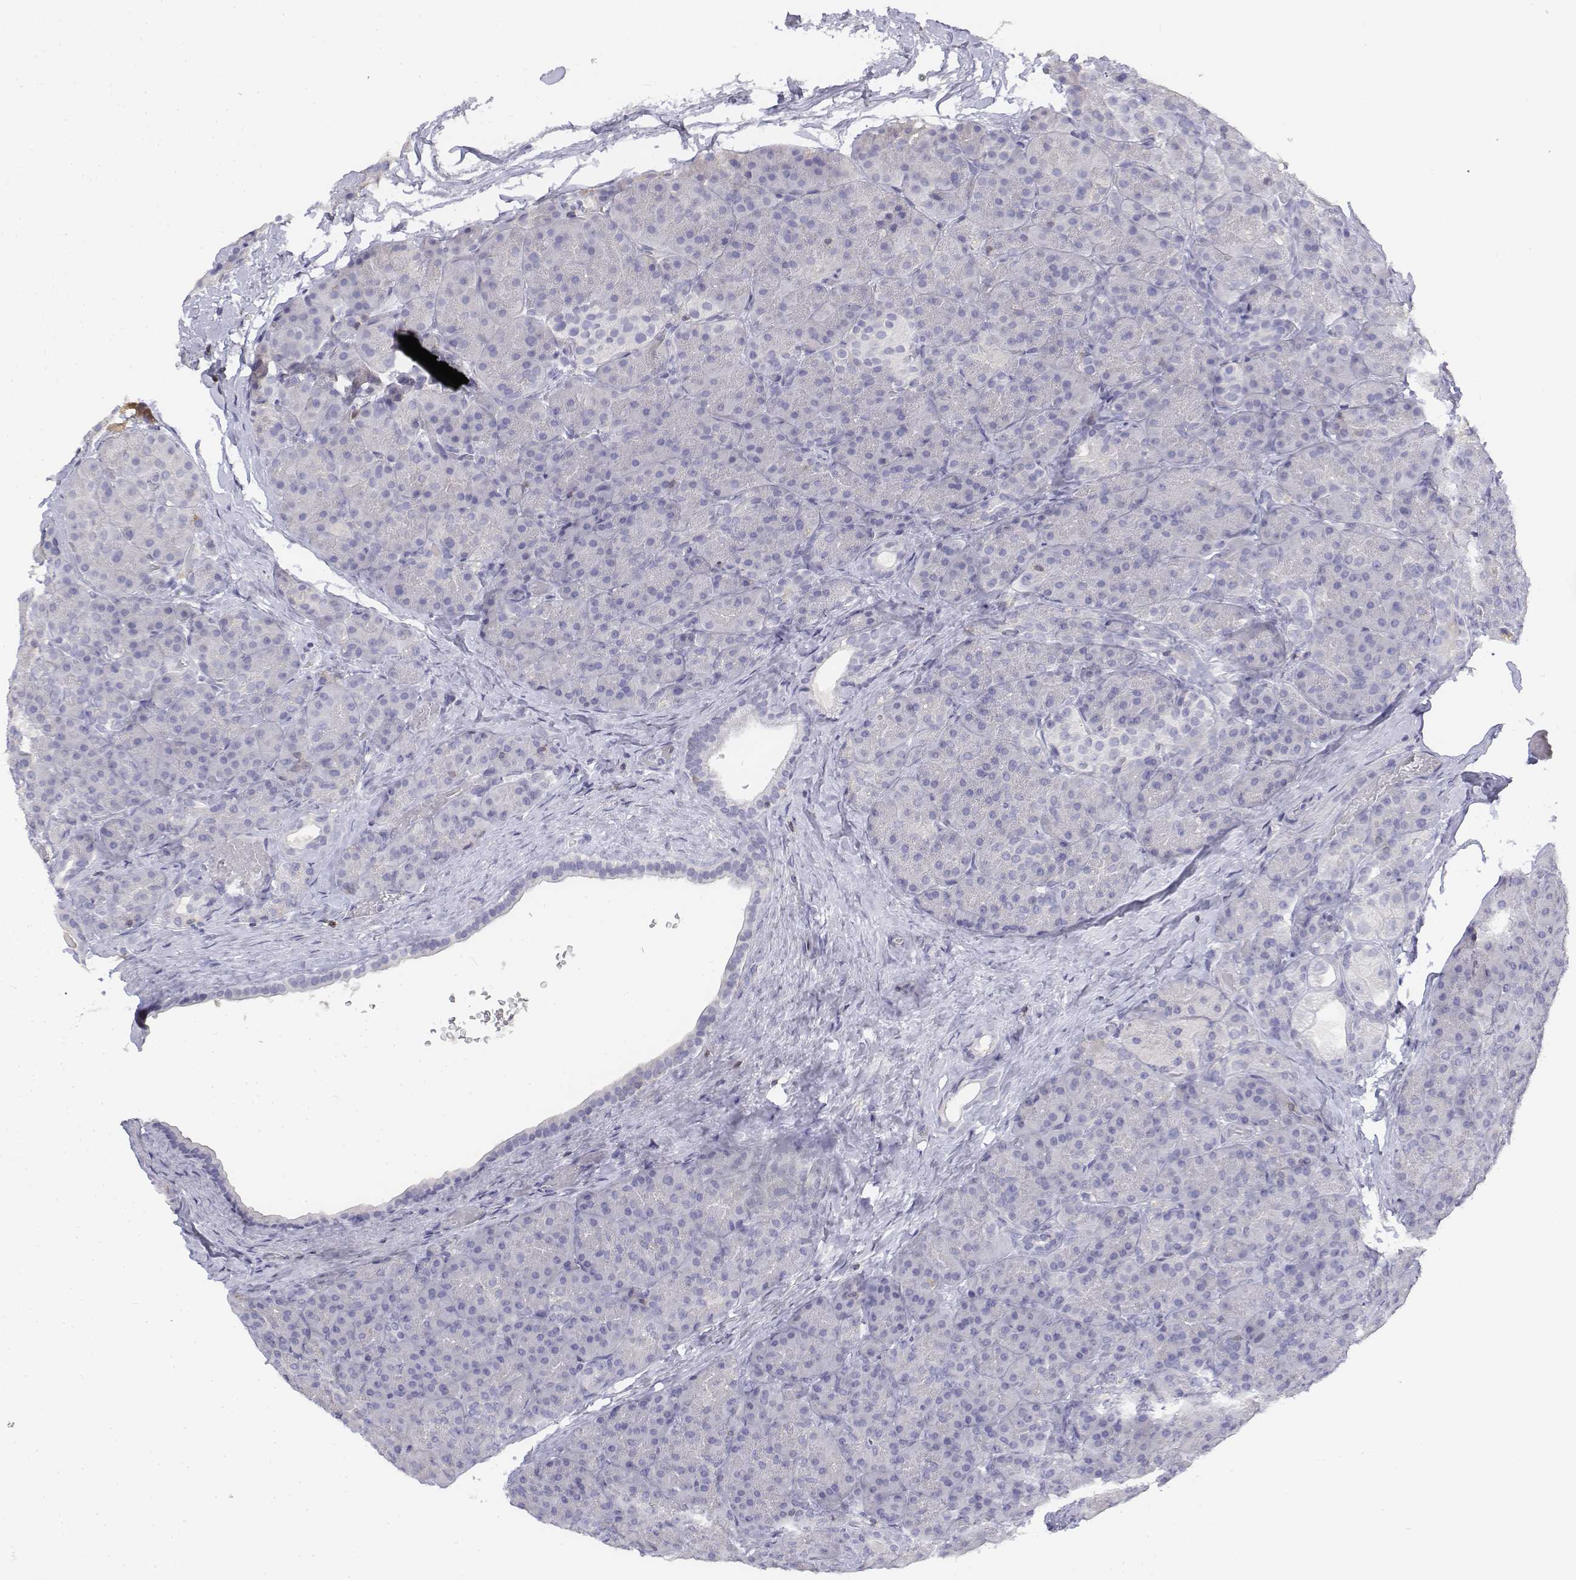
{"staining": {"intensity": "negative", "quantity": "none", "location": "none"}, "tissue": "pancreas", "cell_type": "Exocrine glandular cells", "image_type": "normal", "snomed": [{"axis": "morphology", "description": "Normal tissue, NOS"}, {"axis": "topography", "description": "Pancreas"}], "caption": "A high-resolution micrograph shows immunohistochemistry staining of unremarkable pancreas, which demonstrates no significant expression in exocrine glandular cells. (DAB (3,3'-diaminobenzidine) immunohistochemistry, high magnification).", "gene": "CD3E", "patient": {"sex": "male", "age": 57}}